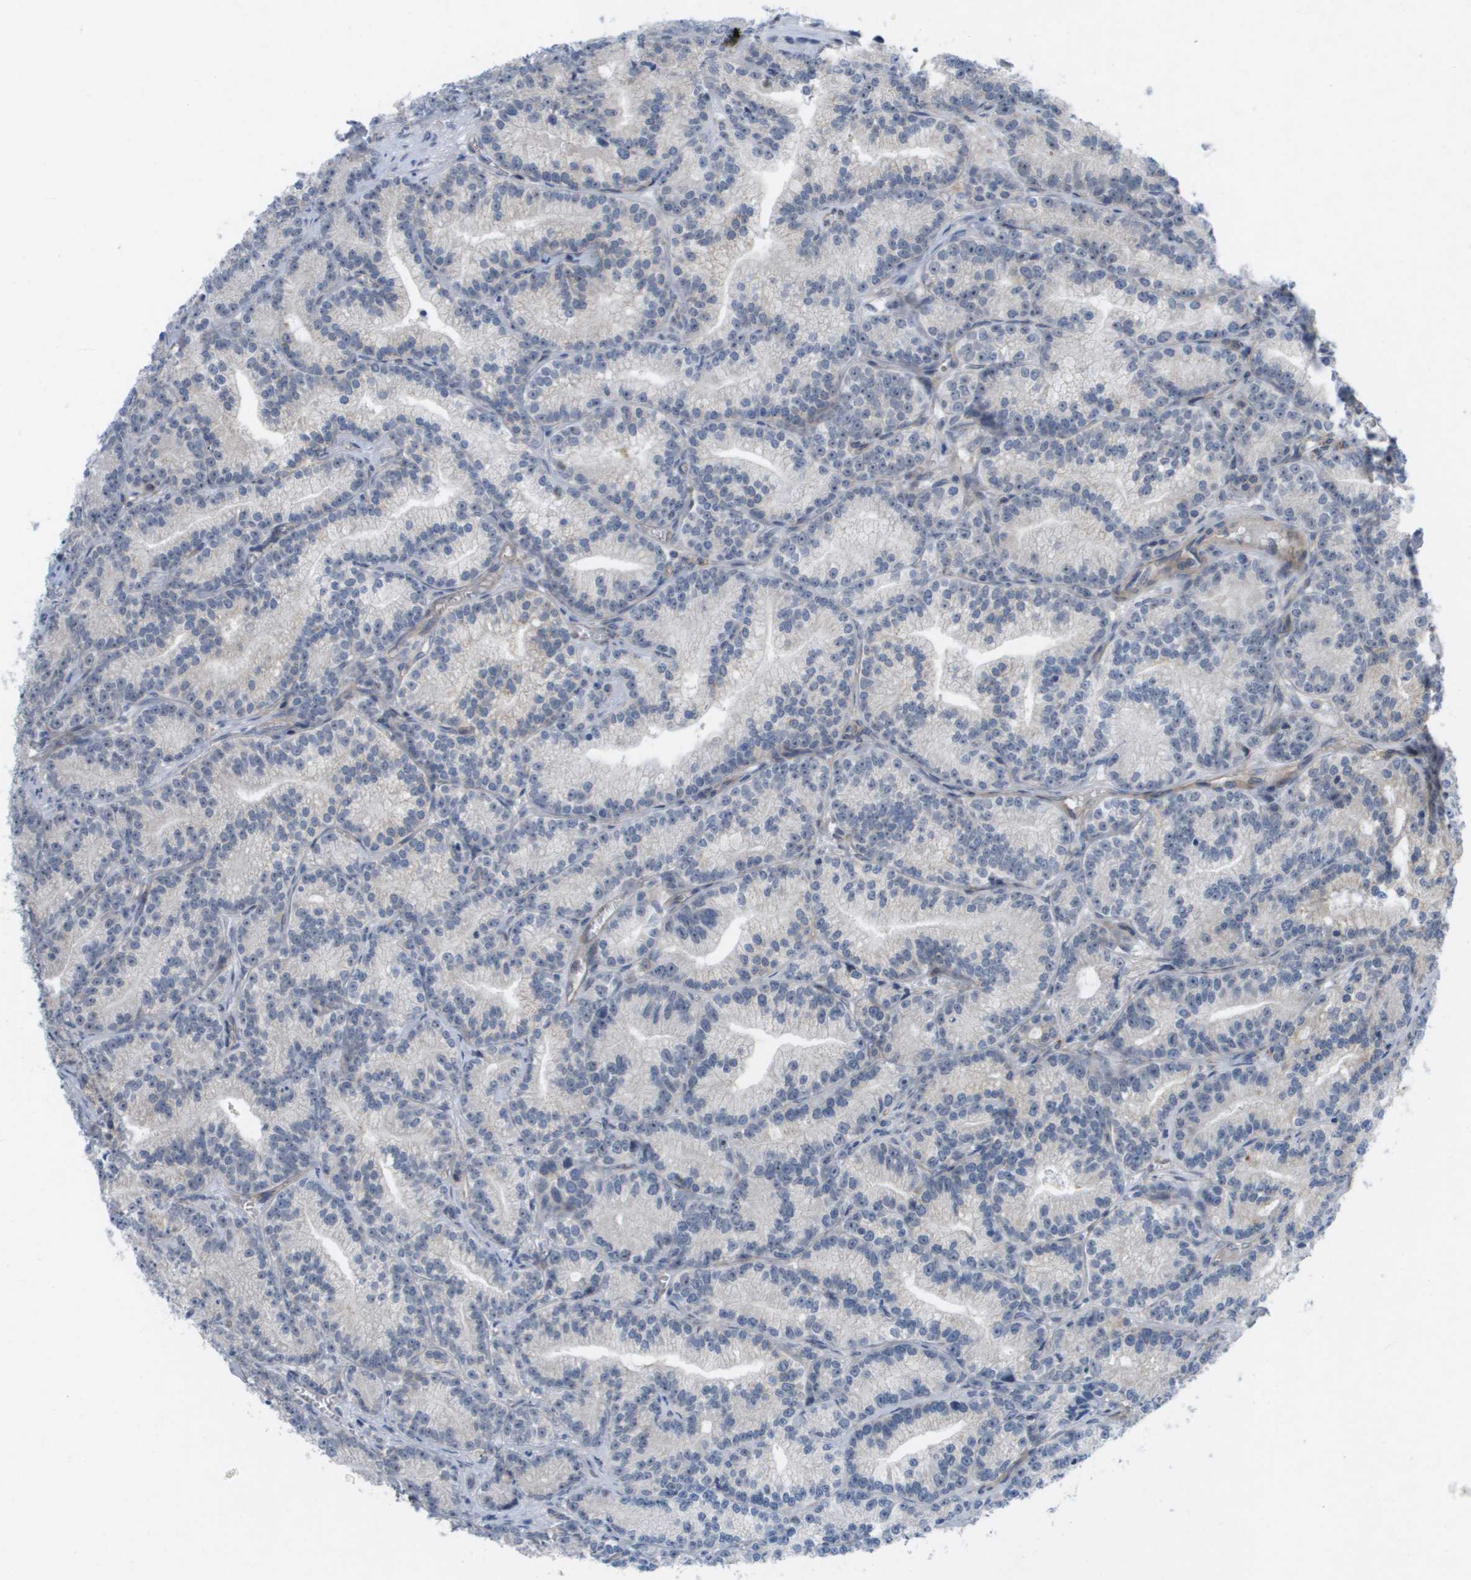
{"staining": {"intensity": "negative", "quantity": "none", "location": "none"}, "tissue": "prostate cancer", "cell_type": "Tumor cells", "image_type": "cancer", "snomed": [{"axis": "morphology", "description": "Adenocarcinoma, Low grade"}, {"axis": "topography", "description": "Prostate"}], "caption": "Prostate cancer (low-grade adenocarcinoma) was stained to show a protein in brown. There is no significant positivity in tumor cells. The staining is performed using DAB (3,3'-diaminobenzidine) brown chromogen with nuclei counter-stained in using hematoxylin.", "gene": "MTARC2", "patient": {"sex": "male", "age": 89}}